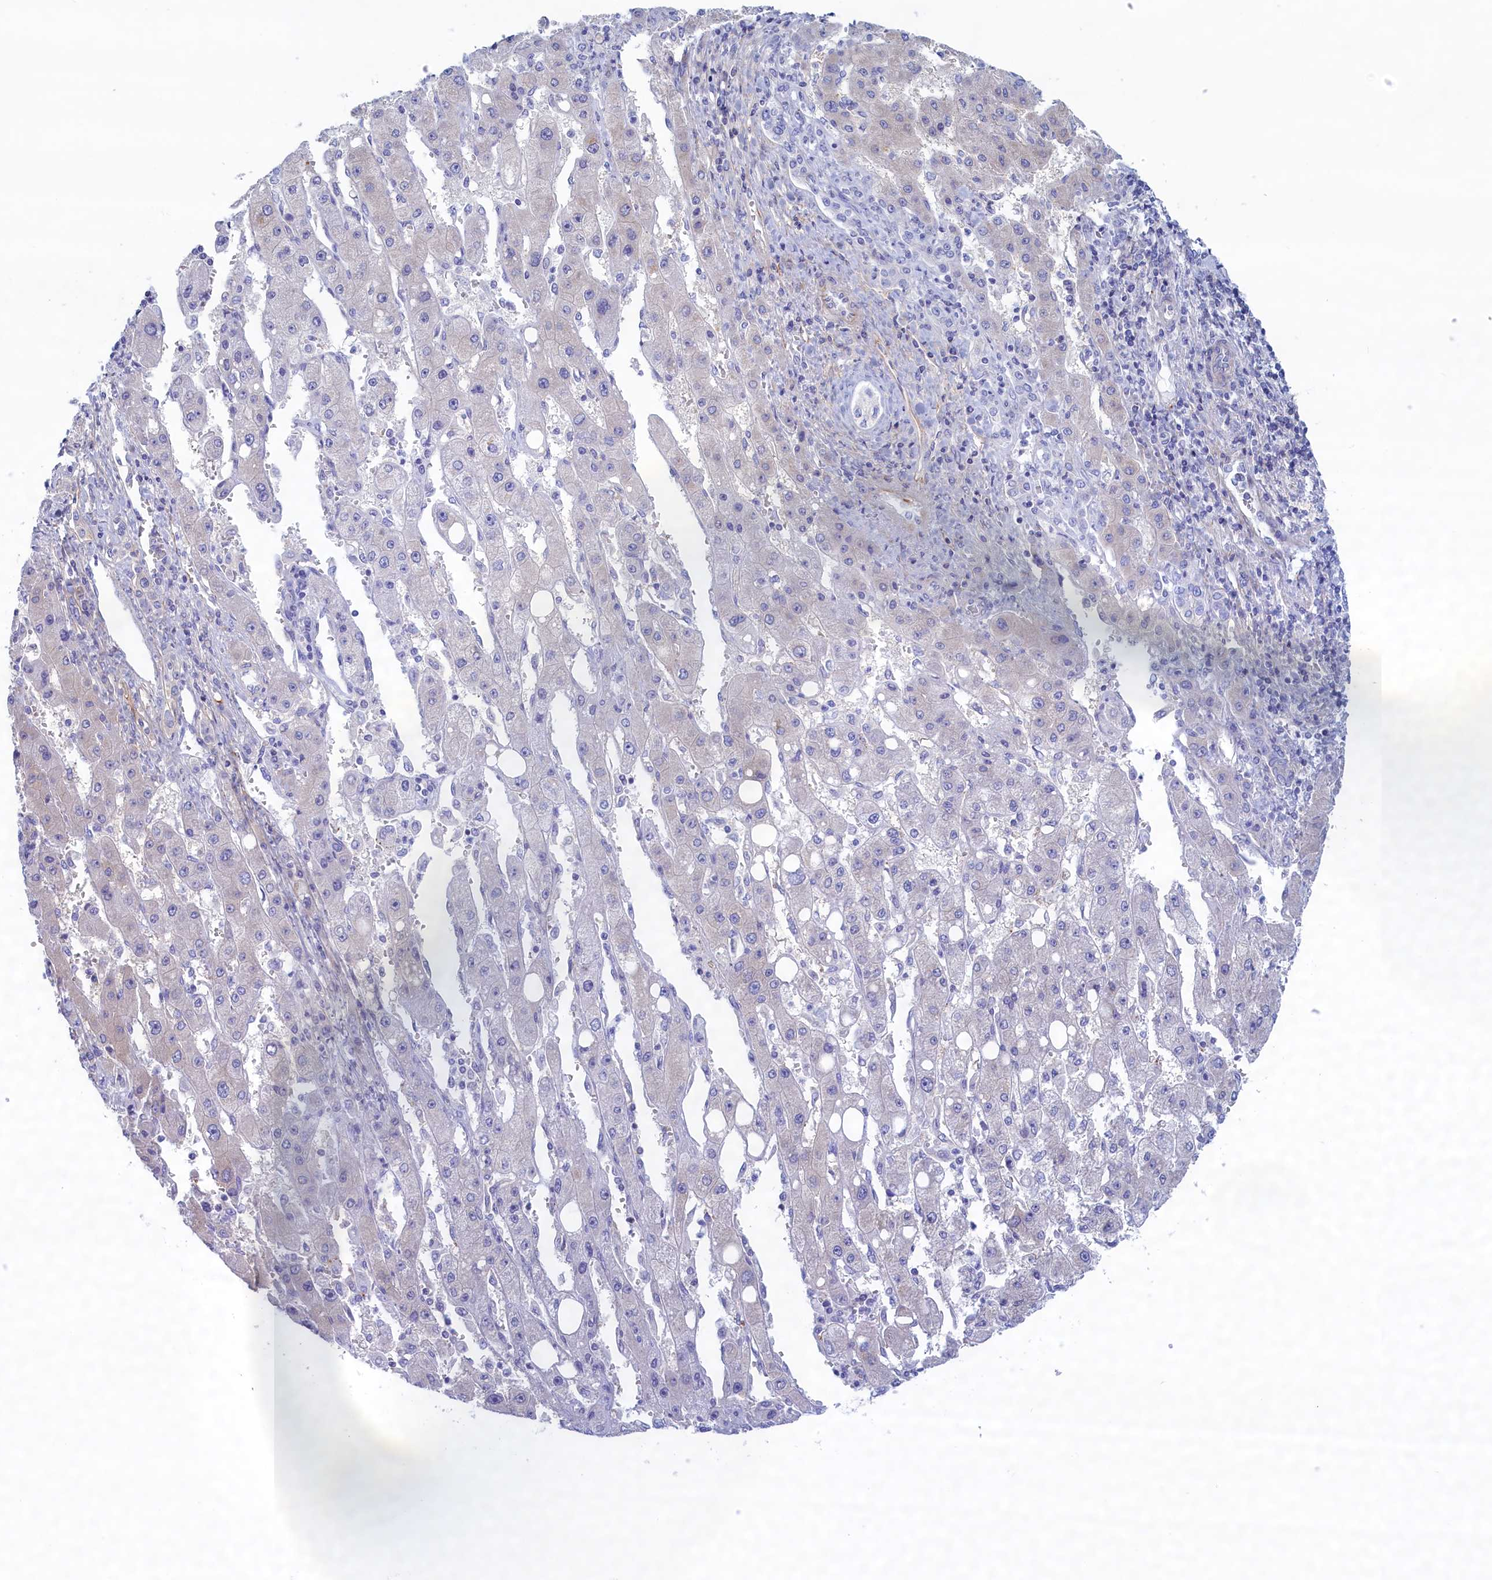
{"staining": {"intensity": "negative", "quantity": "none", "location": "none"}, "tissue": "liver cancer", "cell_type": "Tumor cells", "image_type": "cancer", "snomed": [{"axis": "morphology", "description": "Carcinoma, Hepatocellular, NOS"}, {"axis": "topography", "description": "Liver"}], "caption": "This is an immunohistochemistry (IHC) histopathology image of hepatocellular carcinoma (liver). There is no expression in tumor cells.", "gene": "MPV17L2", "patient": {"sex": "female", "age": 73}}